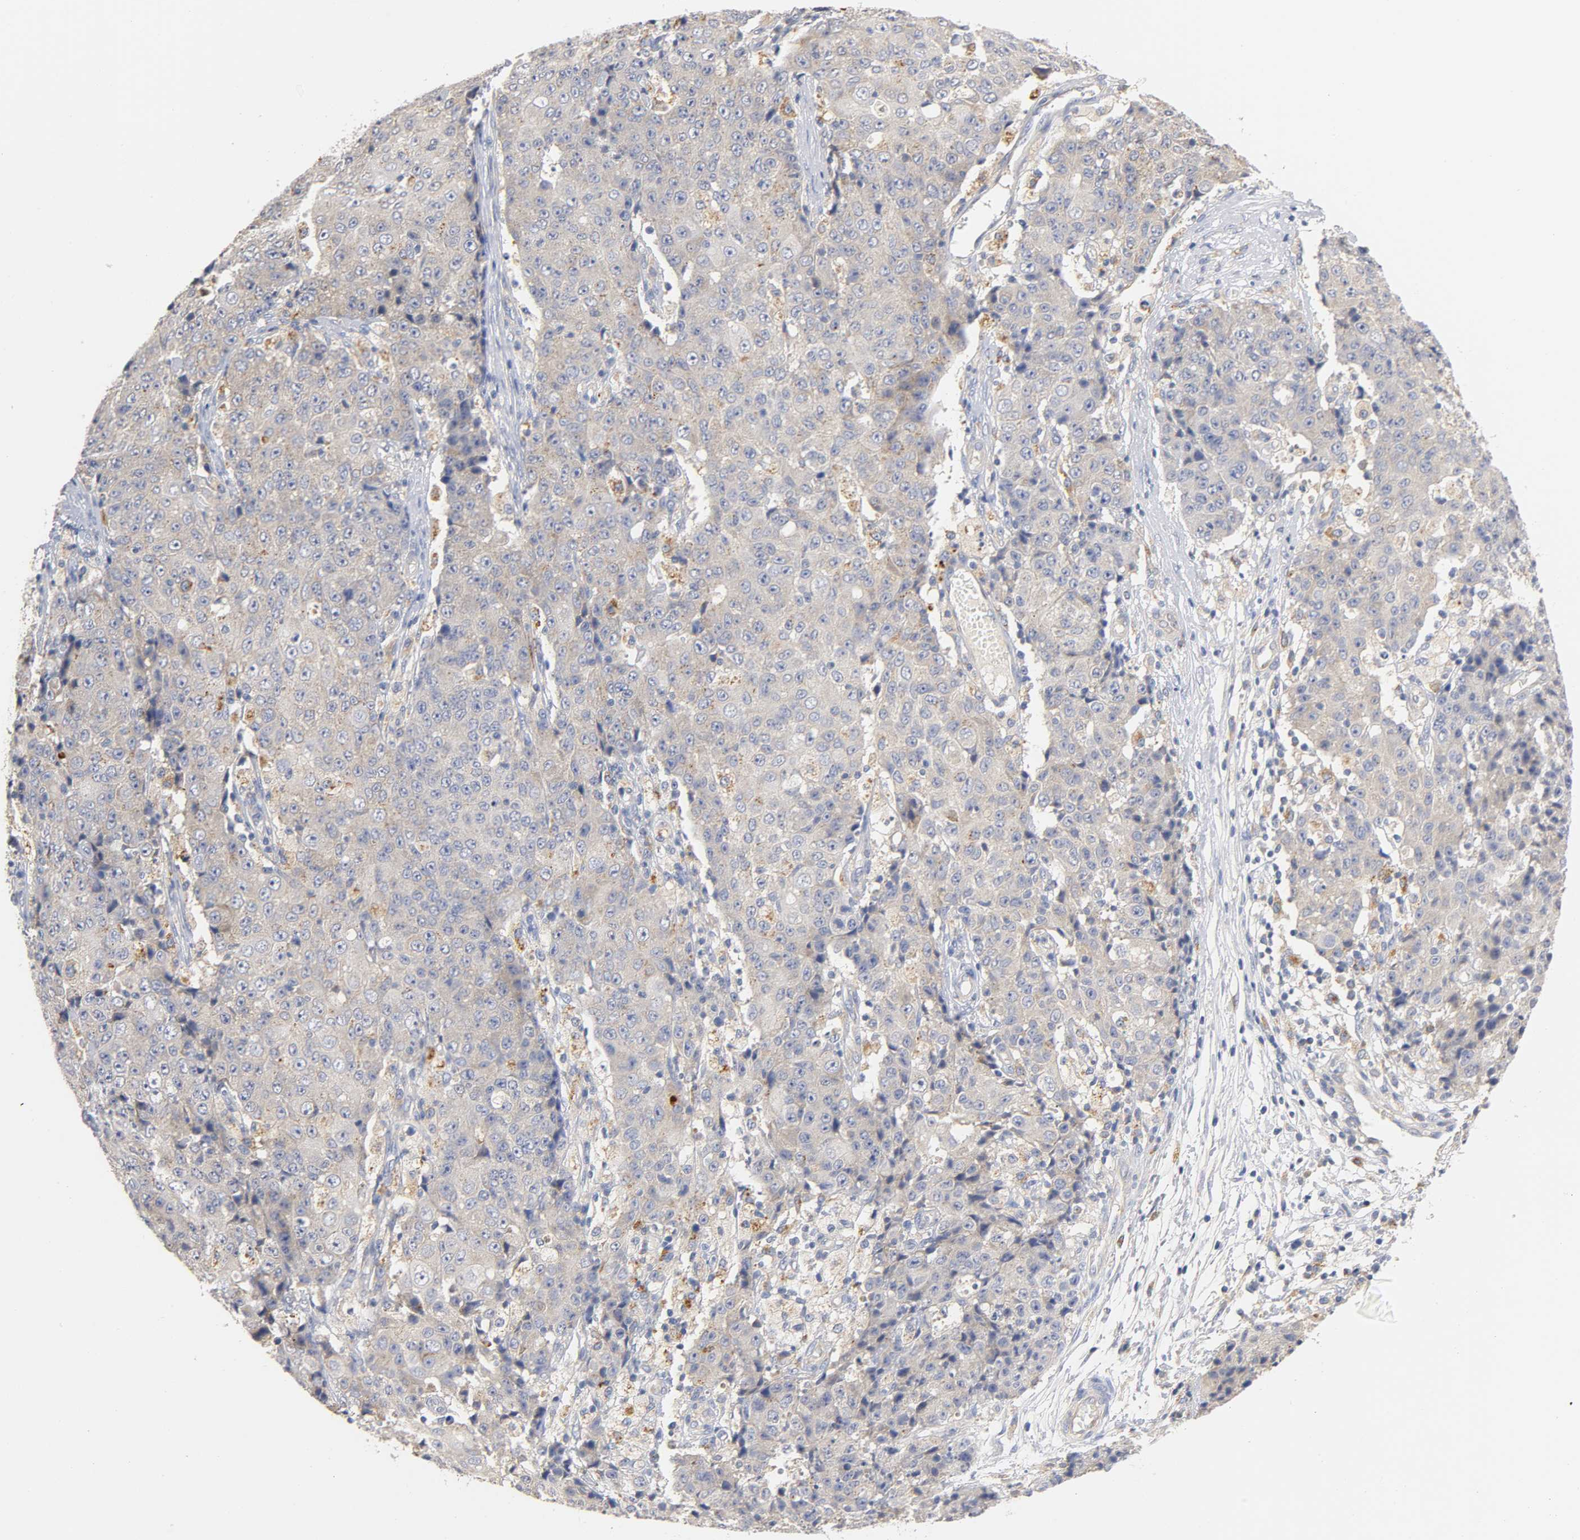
{"staining": {"intensity": "weak", "quantity": "25%-75%", "location": "cytoplasmic/membranous"}, "tissue": "ovarian cancer", "cell_type": "Tumor cells", "image_type": "cancer", "snomed": [{"axis": "morphology", "description": "Carcinoma, endometroid"}, {"axis": "topography", "description": "Ovary"}], "caption": "Endometroid carcinoma (ovarian) was stained to show a protein in brown. There is low levels of weak cytoplasmic/membranous staining in approximately 25%-75% of tumor cells.", "gene": "SEMA5A", "patient": {"sex": "female", "age": 42}}